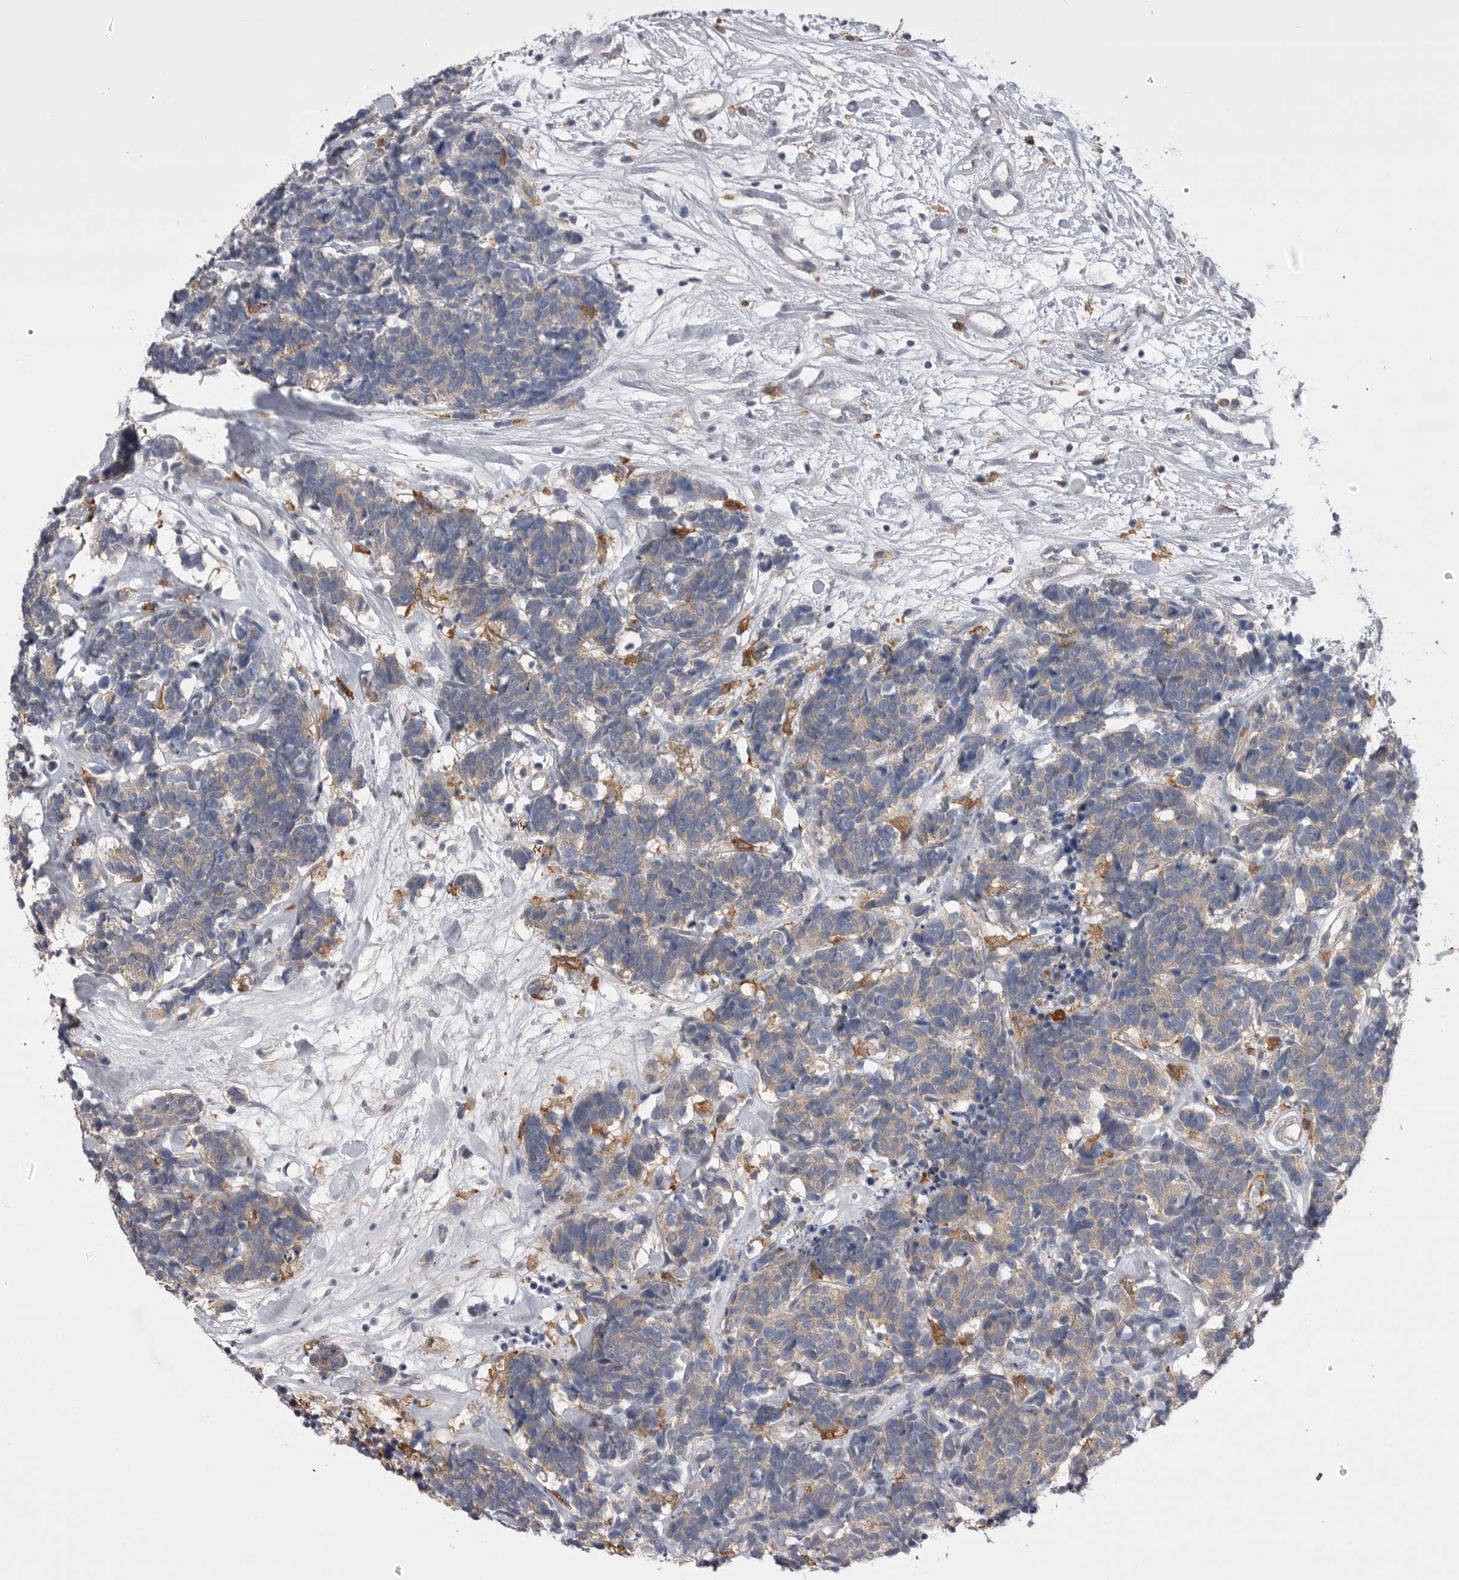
{"staining": {"intensity": "weak", "quantity": ">75%", "location": "cytoplasmic/membranous"}, "tissue": "carcinoid", "cell_type": "Tumor cells", "image_type": "cancer", "snomed": [{"axis": "morphology", "description": "Carcinoma, NOS"}, {"axis": "morphology", "description": "Carcinoid, malignant, NOS"}, {"axis": "topography", "description": "Urinary bladder"}], "caption": "Human carcinoma stained with a brown dye reveals weak cytoplasmic/membranous positive positivity in approximately >75% of tumor cells.", "gene": "VAC14", "patient": {"sex": "male", "age": 57}}